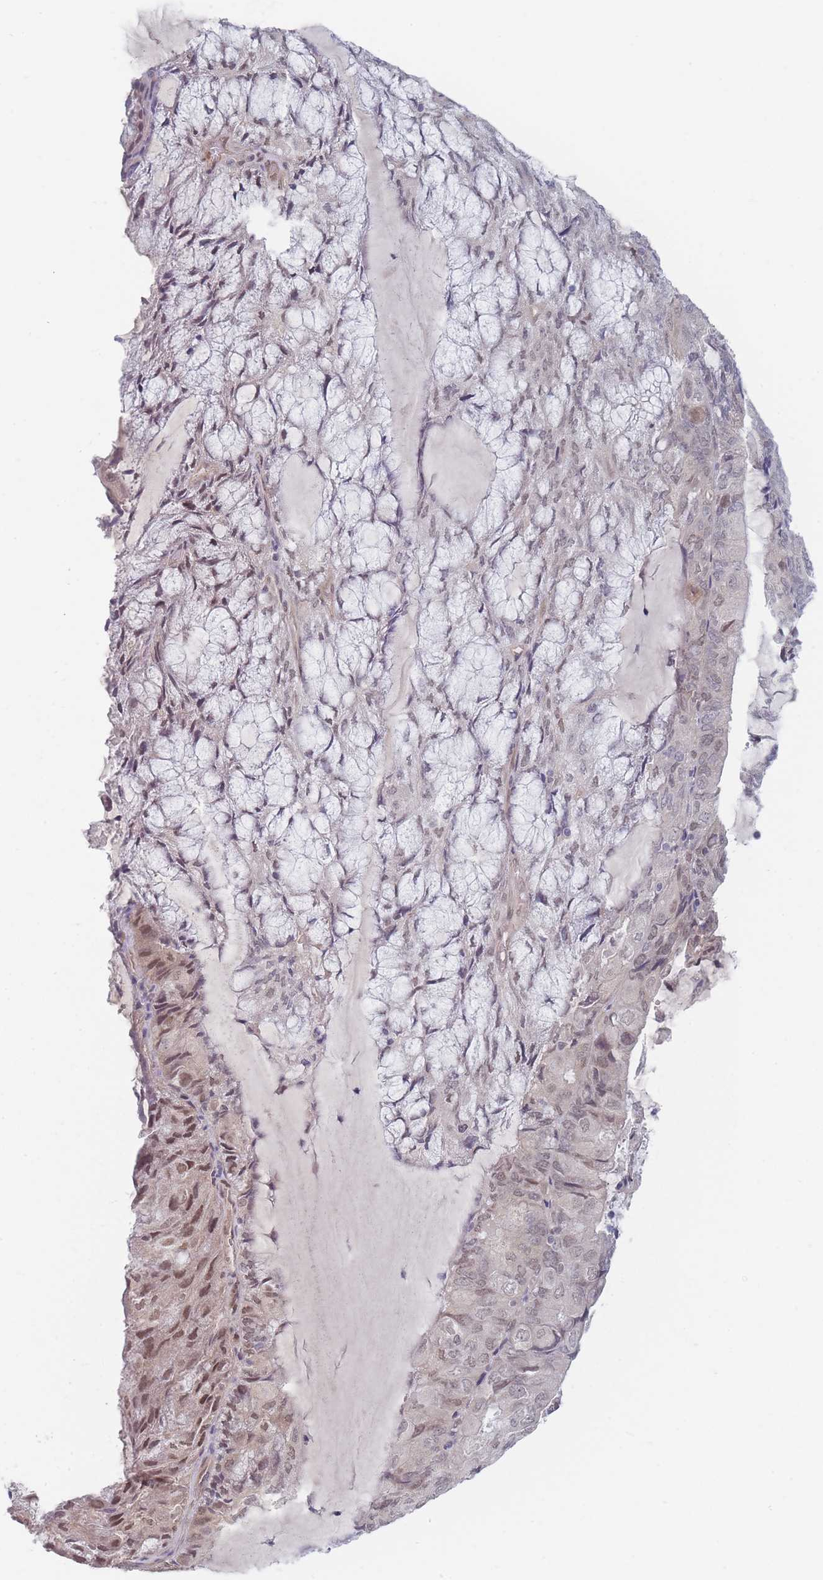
{"staining": {"intensity": "moderate", "quantity": "<25%", "location": "nuclear"}, "tissue": "endometrial cancer", "cell_type": "Tumor cells", "image_type": "cancer", "snomed": [{"axis": "morphology", "description": "Adenocarcinoma, NOS"}, {"axis": "topography", "description": "Endometrium"}], "caption": "There is low levels of moderate nuclear positivity in tumor cells of endometrial cancer, as demonstrated by immunohistochemical staining (brown color).", "gene": "ANKRD10", "patient": {"sex": "female", "age": 81}}